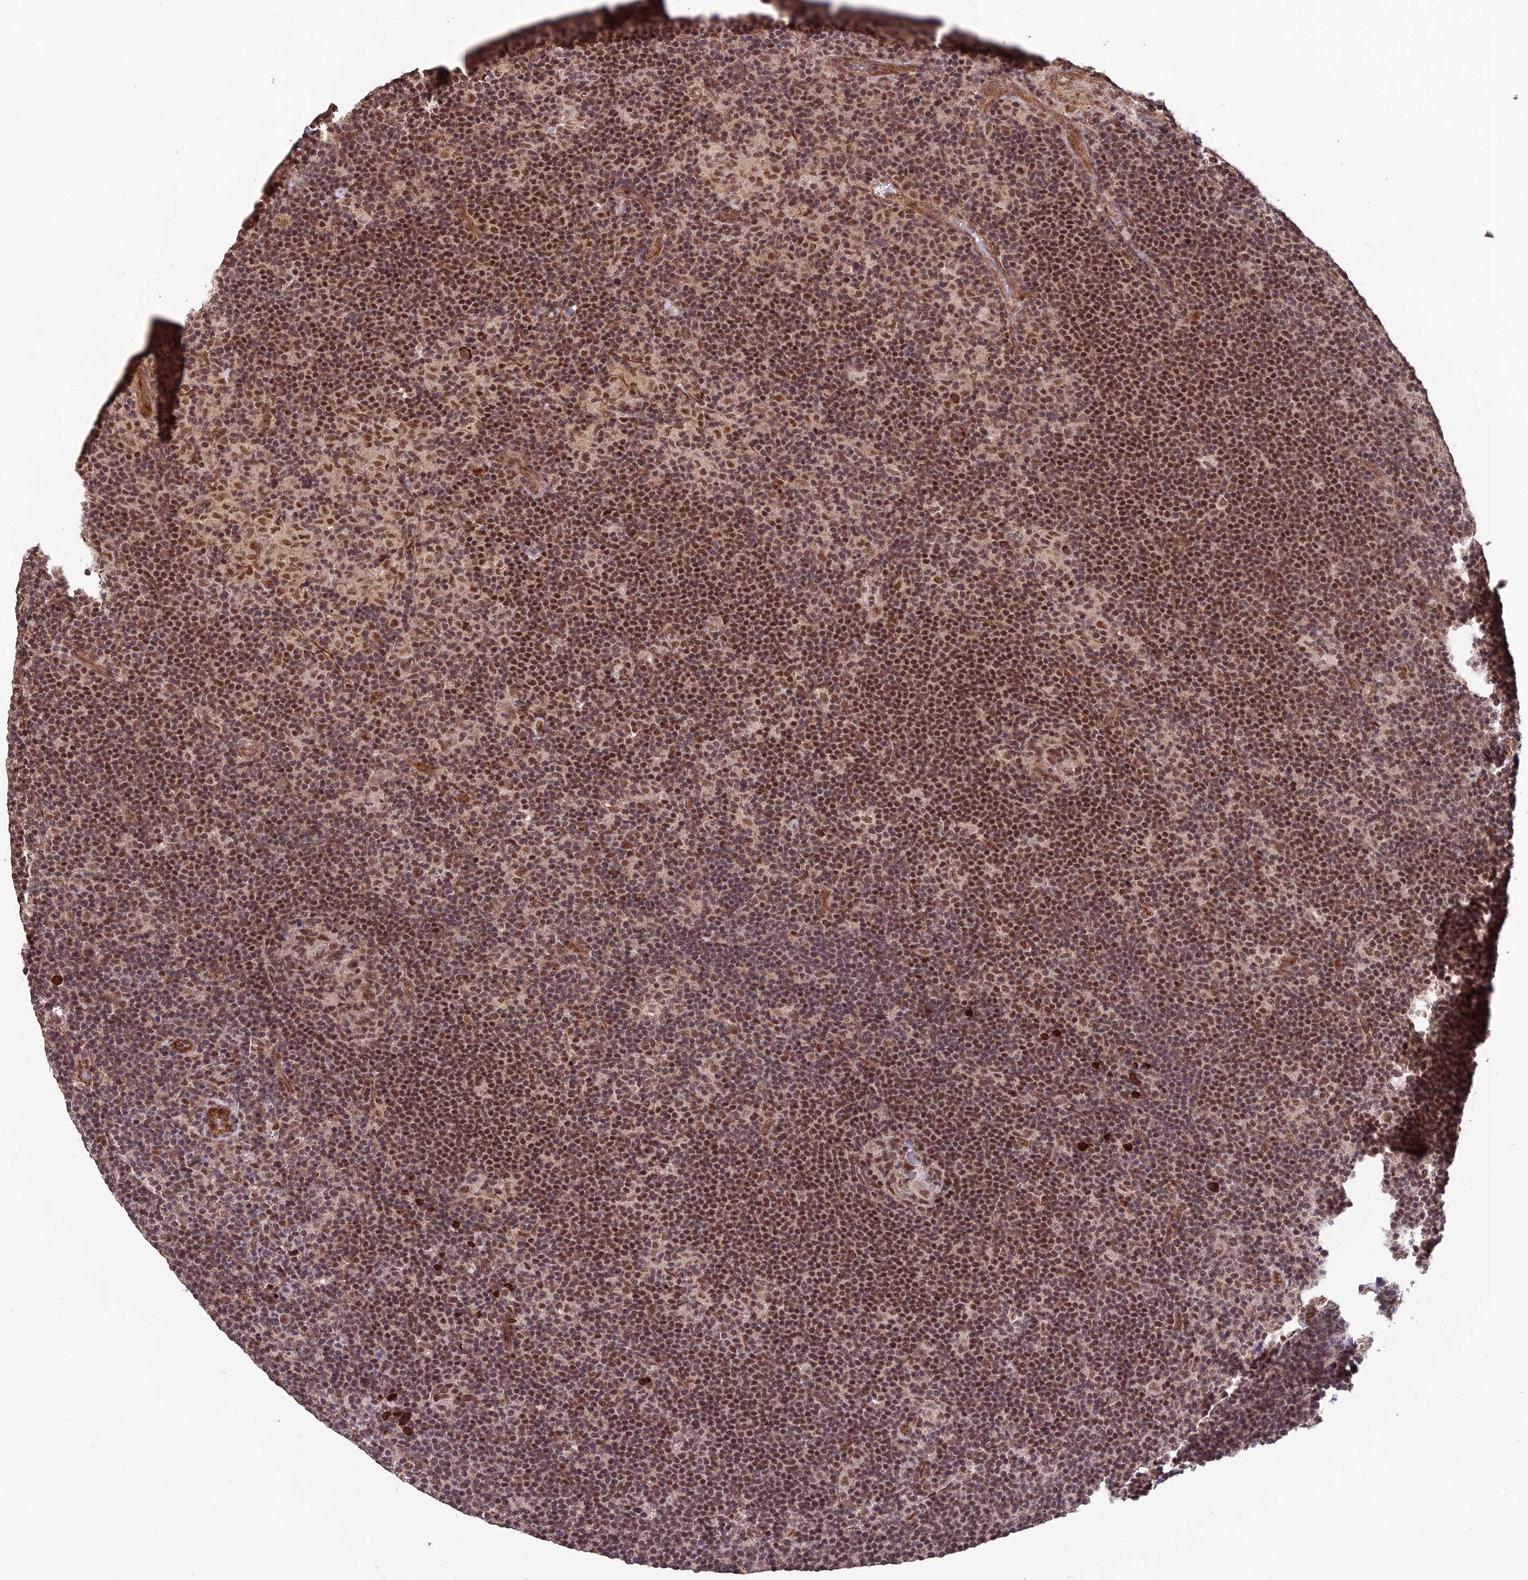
{"staining": {"intensity": "moderate", "quantity": ">75%", "location": "nuclear"}, "tissue": "lymphoma", "cell_type": "Tumor cells", "image_type": "cancer", "snomed": [{"axis": "morphology", "description": "Hodgkin's disease, NOS"}, {"axis": "topography", "description": "Lymph node"}], "caption": "A medium amount of moderate nuclear staining is seen in approximately >75% of tumor cells in Hodgkin's disease tissue.", "gene": "CABIN1", "patient": {"sex": "female", "age": 57}}